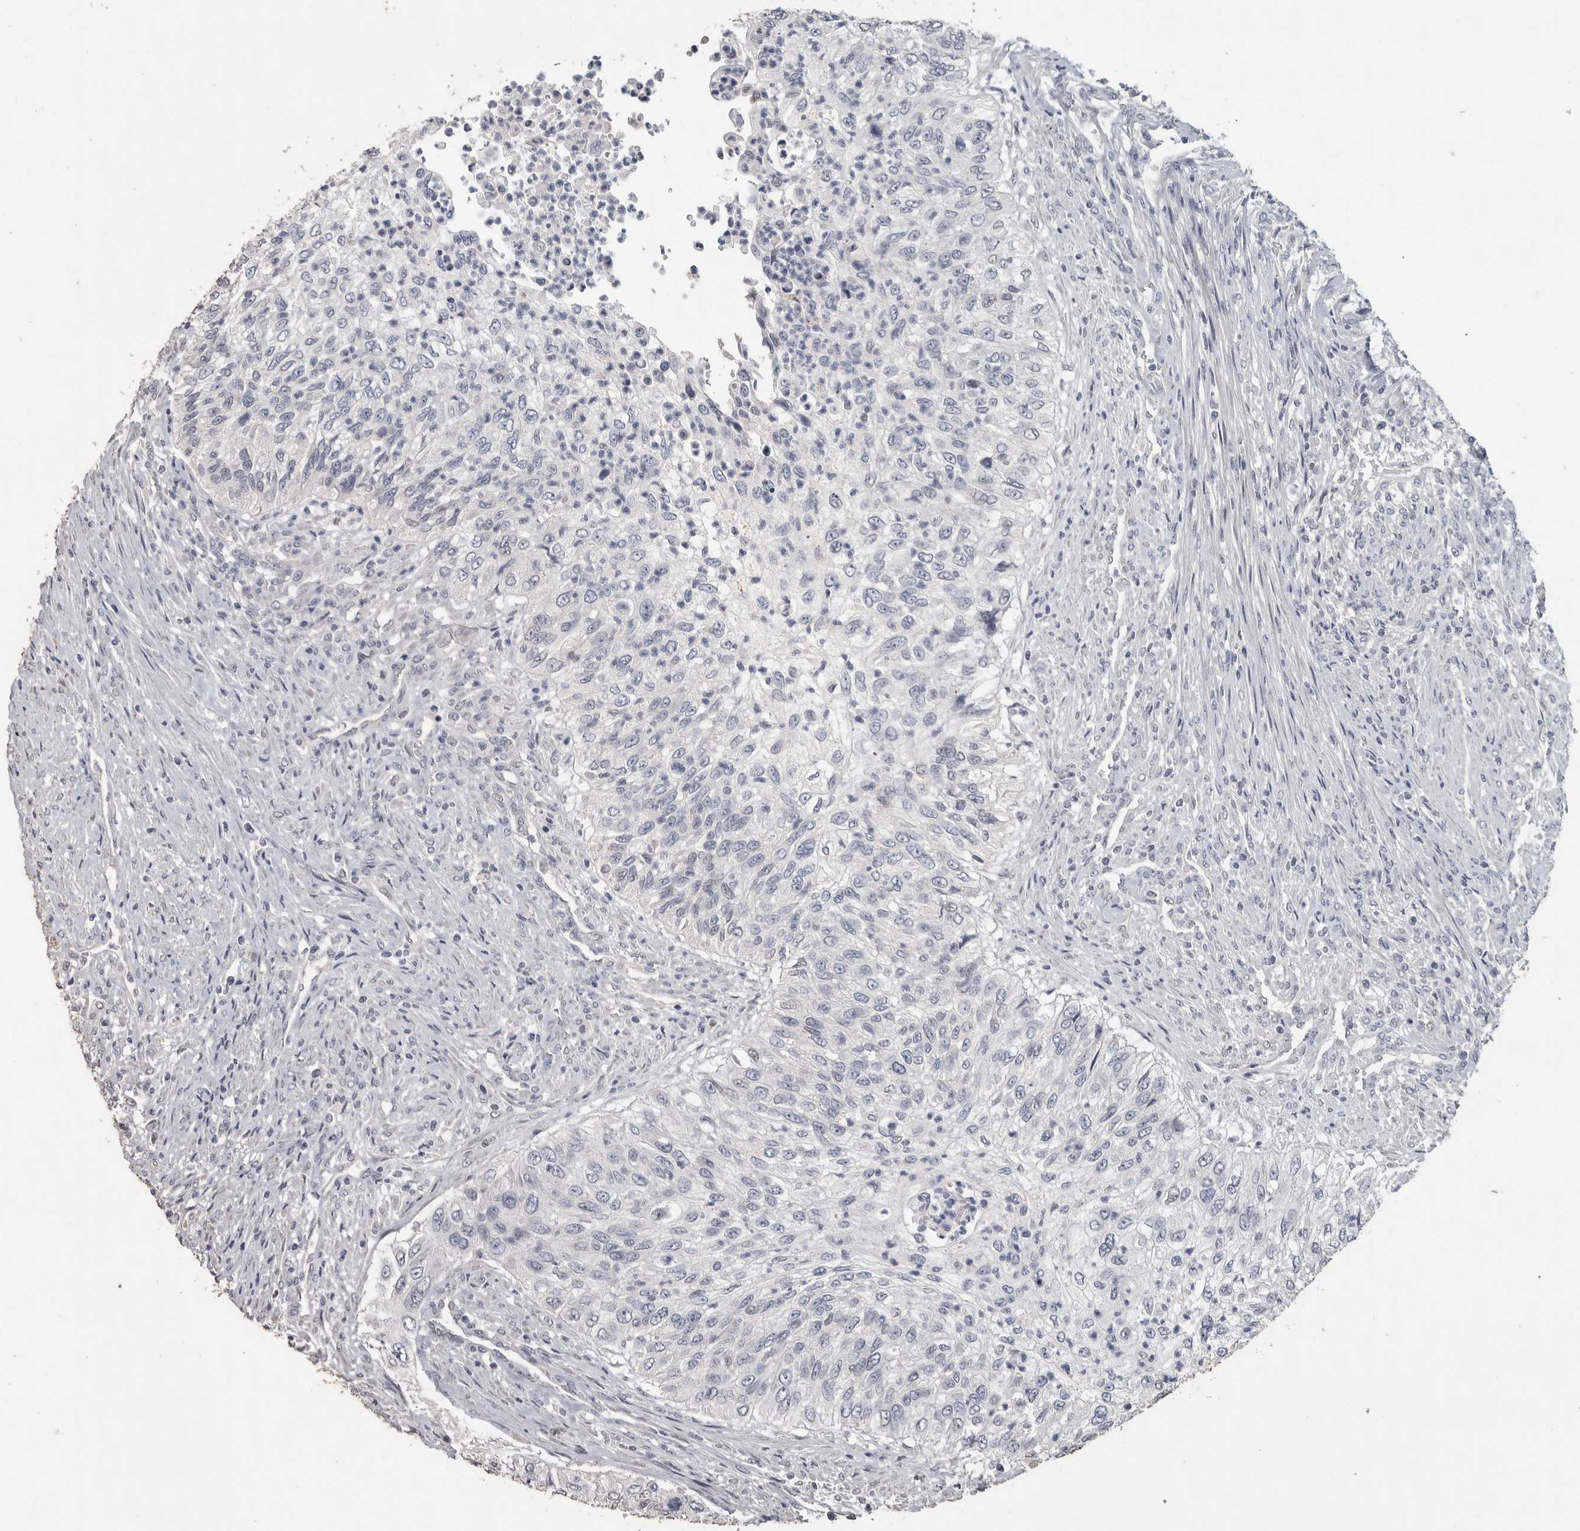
{"staining": {"intensity": "negative", "quantity": "none", "location": "none"}, "tissue": "urothelial cancer", "cell_type": "Tumor cells", "image_type": "cancer", "snomed": [{"axis": "morphology", "description": "Urothelial carcinoma, High grade"}, {"axis": "topography", "description": "Urinary bladder"}], "caption": "This is a image of immunohistochemistry (IHC) staining of high-grade urothelial carcinoma, which shows no expression in tumor cells. Nuclei are stained in blue.", "gene": "NECAB1", "patient": {"sex": "female", "age": 60}}